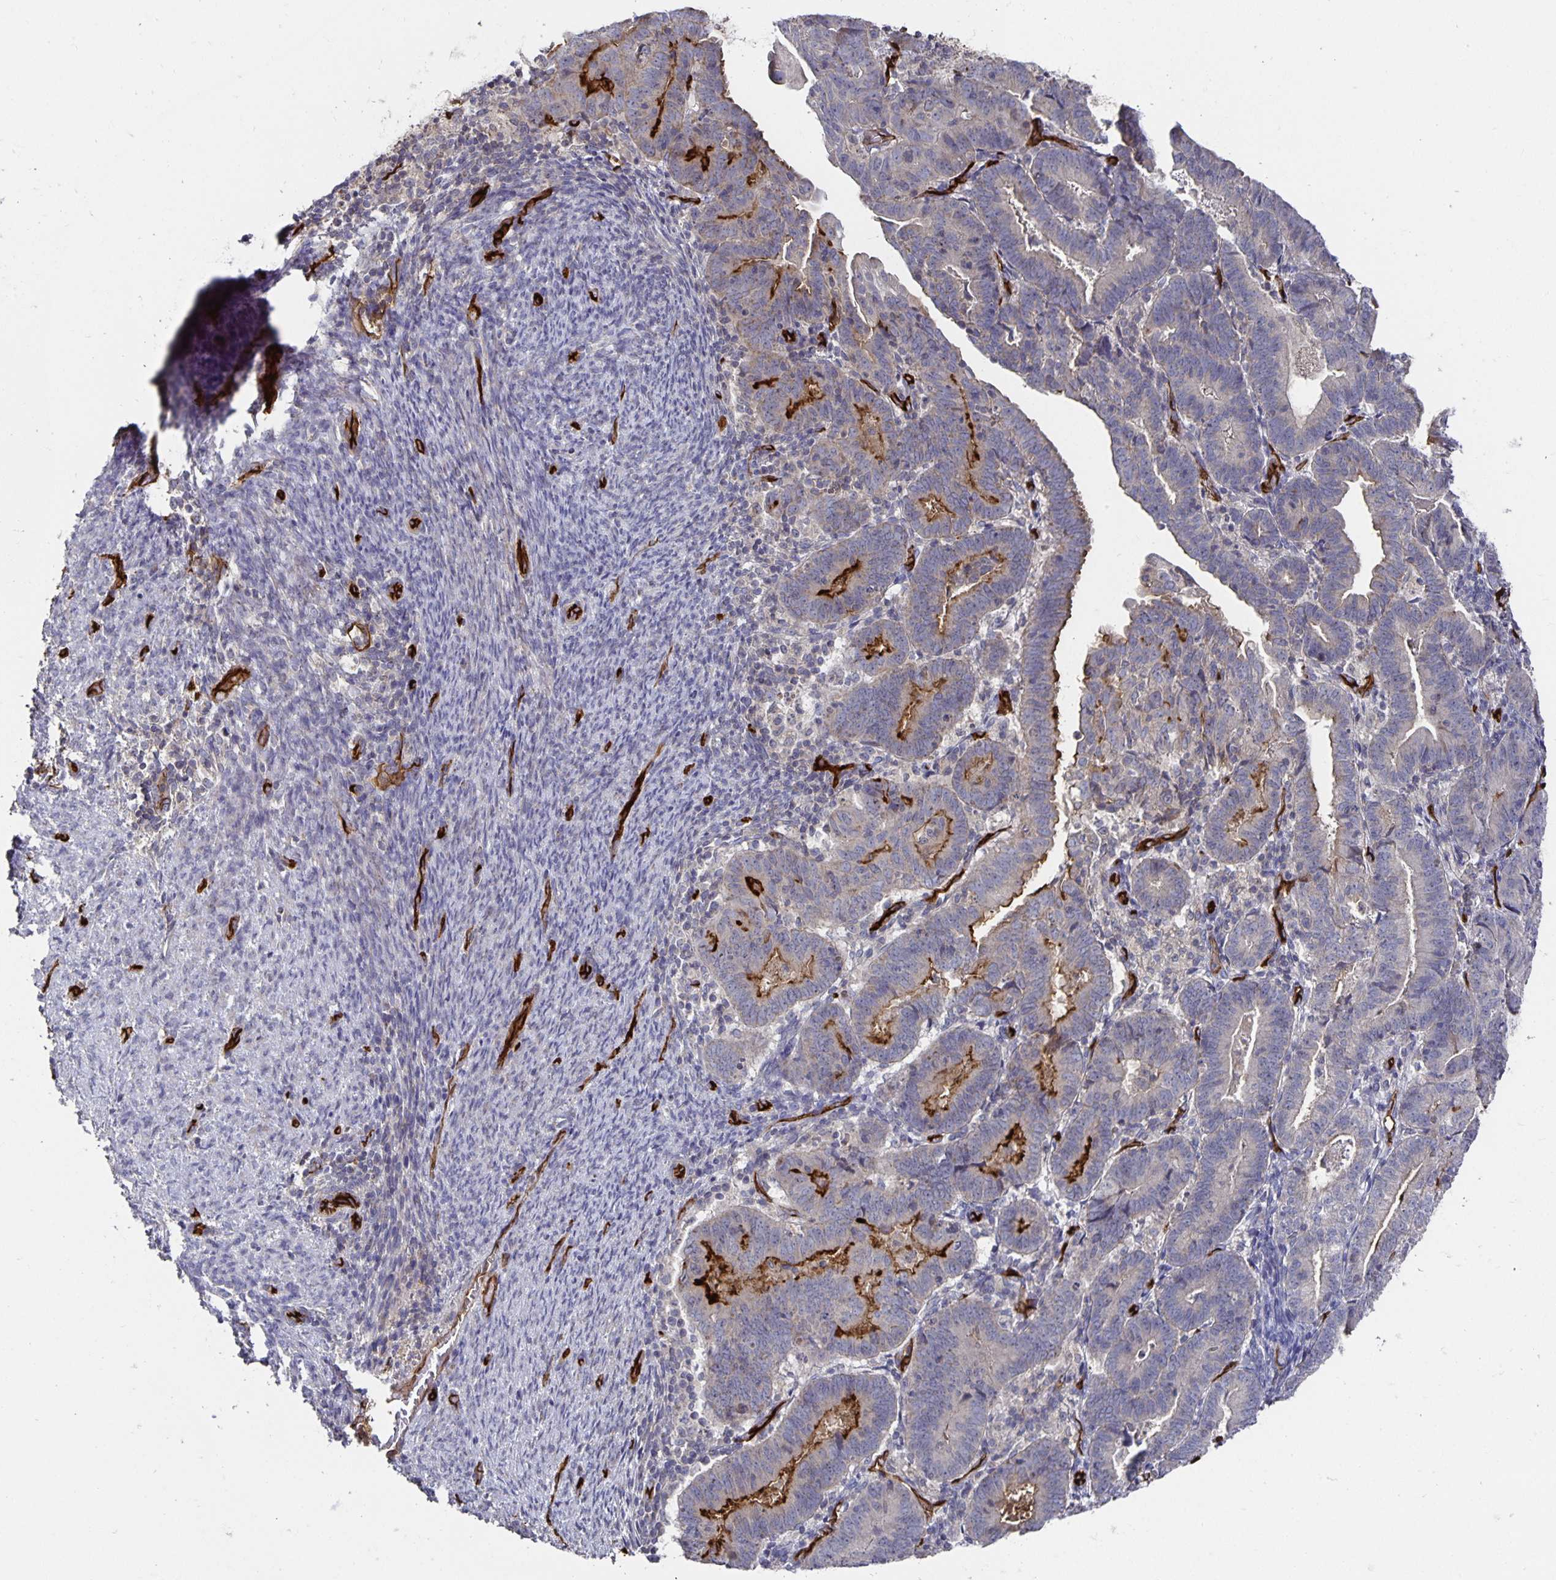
{"staining": {"intensity": "moderate", "quantity": "<25%", "location": "cytoplasmic/membranous"}, "tissue": "endometrial cancer", "cell_type": "Tumor cells", "image_type": "cancer", "snomed": [{"axis": "morphology", "description": "Adenocarcinoma, NOS"}, {"axis": "topography", "description": "Endometrium"}], "caption": "Immunohistochemistry (DAB) staining of endometrial adenocarcinoma exhibits moderate cytoplasmic/membranous protein positivity in approximately <25% of tumor cells.", "gene": "PODXL", "patient": {"sex": "female", "age": 70}}